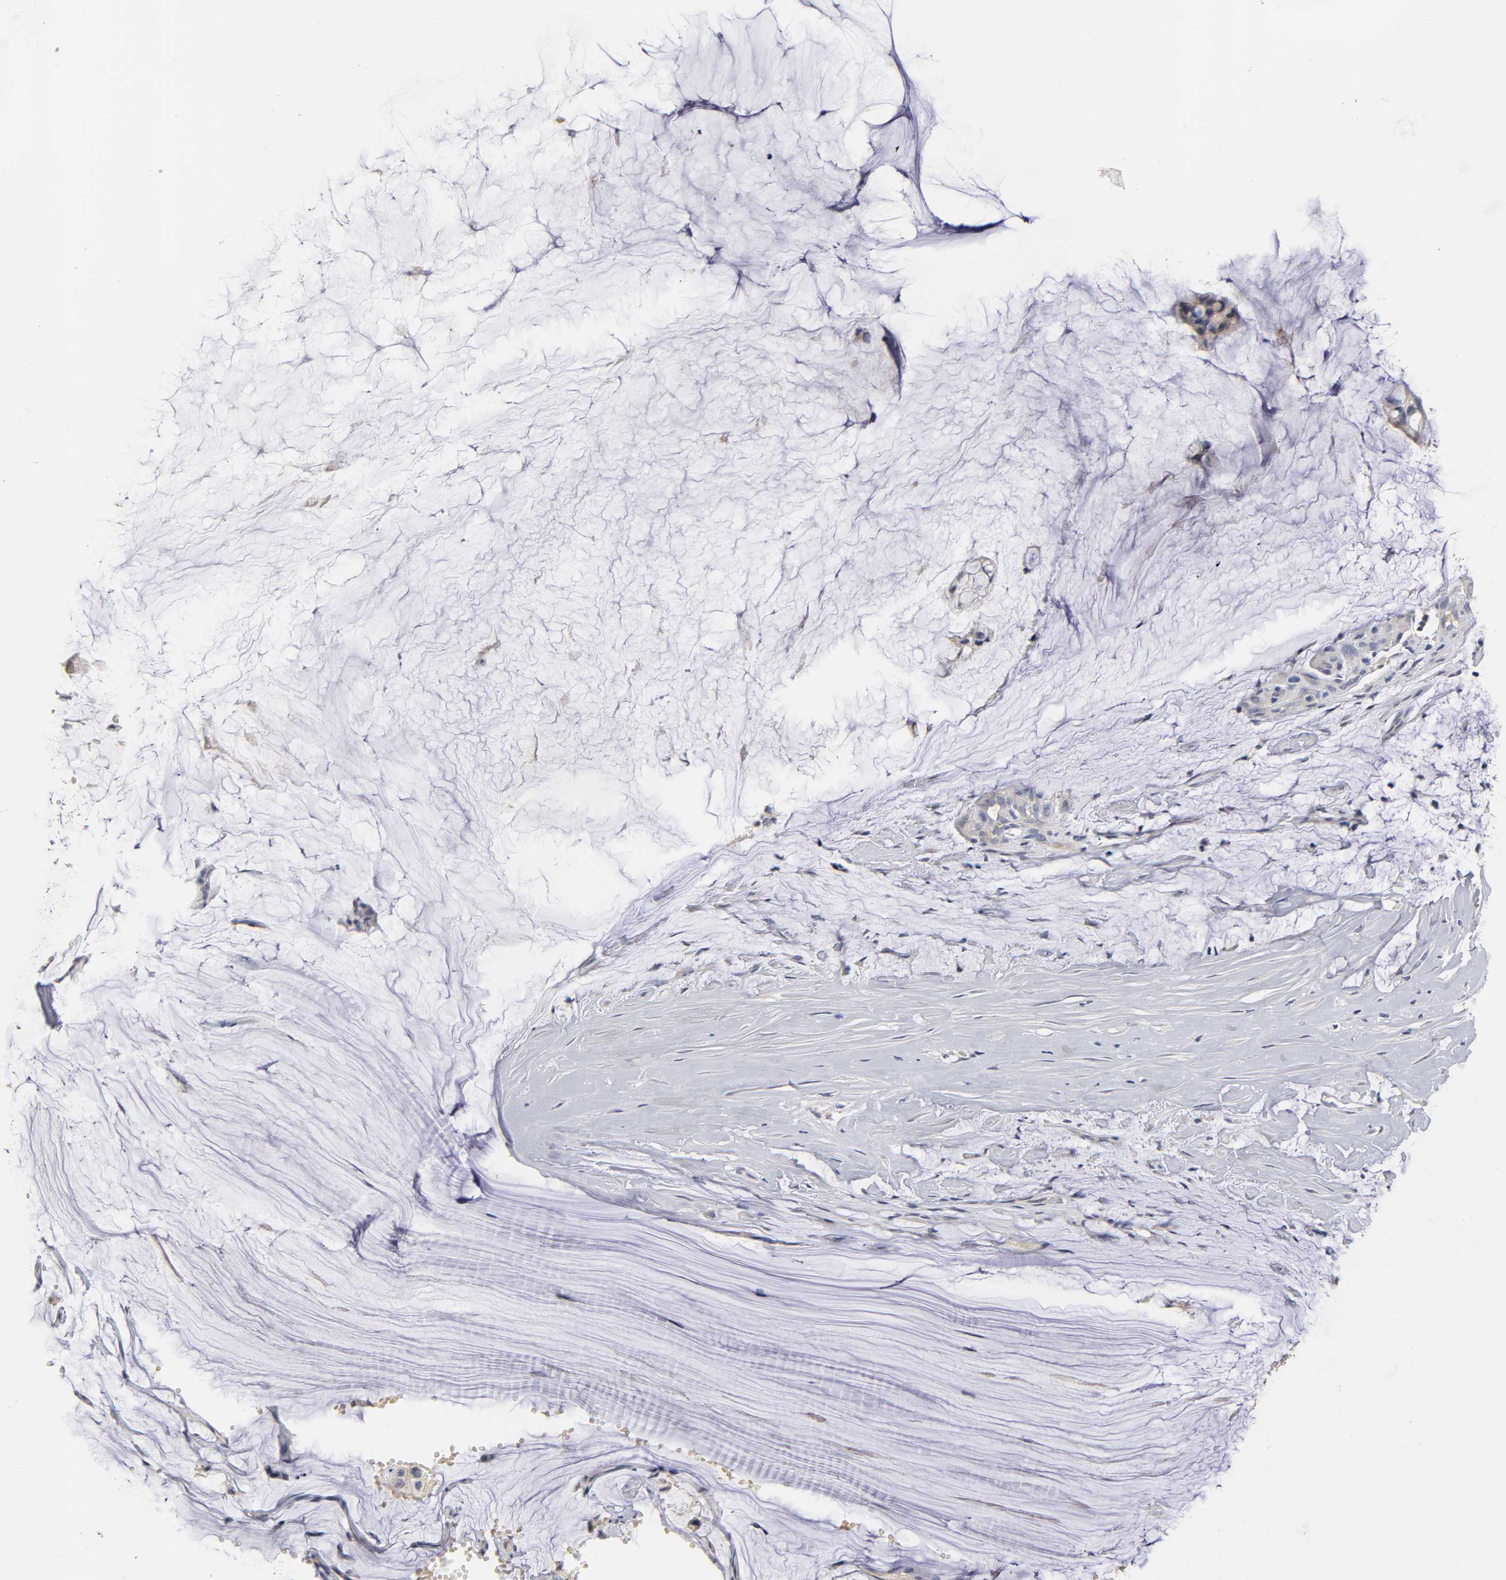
{"staining": {"intensity": "negative", "quantity": "none", "location": "none"}, "tissue": "ovarian cancer", "cell_type": "Tumor cells", "image_type": "cancer", "snomed": [{"axis": "morphology", "description": "Cystadenocarcinoma, mucinous, NOS"}, {"axis": "topography", "description": "Ovary"}], "caption": "A photomicrograph of ovarian cancer stained for a protein reveals no brown staining in tumor cells.", "gene": "OVOL1", "patient": {"sex": "female", "age": 39}}